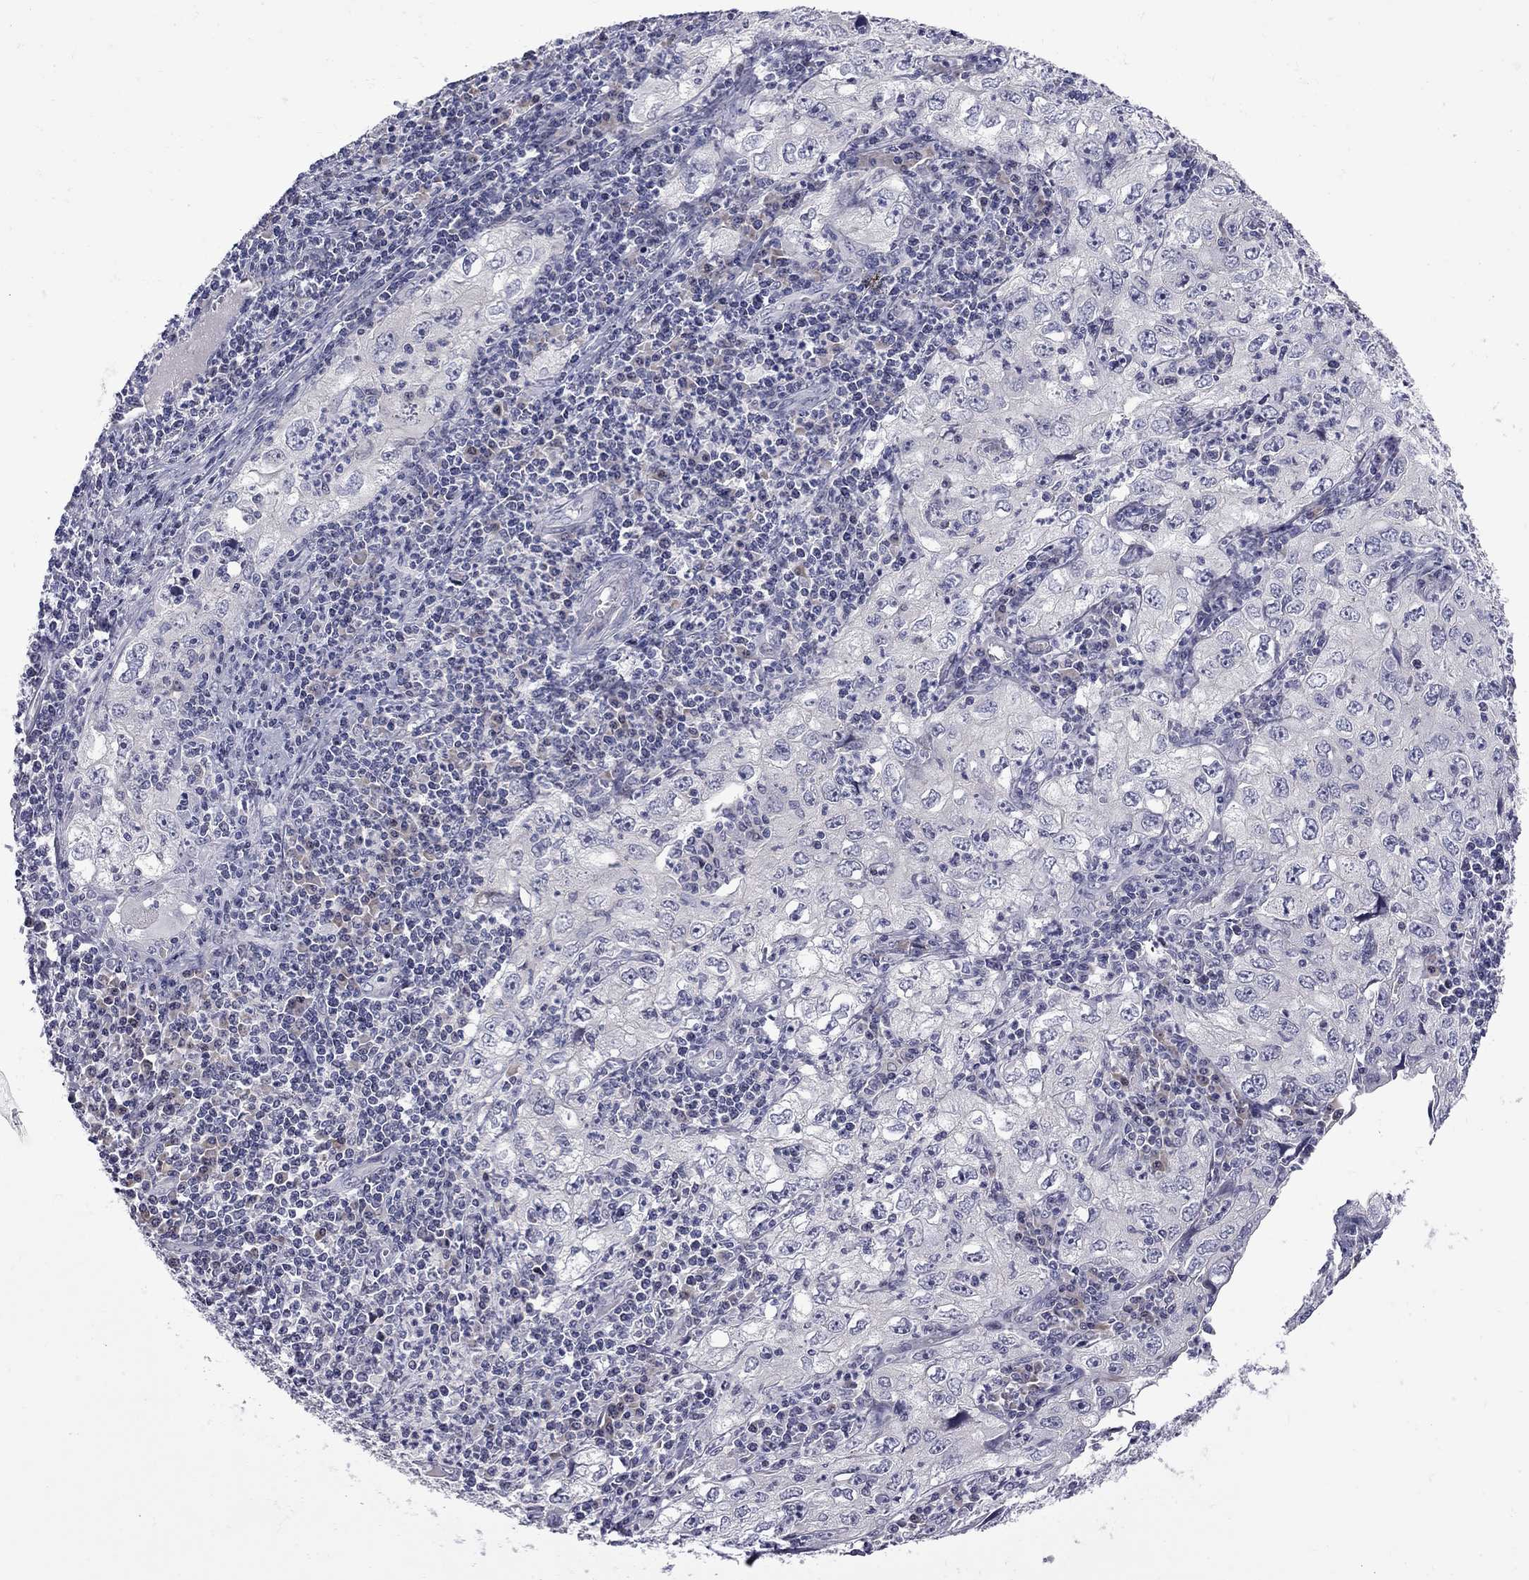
{"staining": {"intensity": "negative", "quantity": "none", "location": "none"}, "tissue": "cervical cancer", "cell_type": "Tumor cells", "image_type": "cancer", "snomed": [{"axis": "morphology", "description": "Squamous cell carcinoma, NOS"}, {"axis": "topography", "description": "Cervix"}], "caption": "There is no significant expression in tumor cells of cervical squamous cell carcinoma. (DAB (3,3'-diaminobenzidine) IHC visualized using brightfield microscopy, high magnification).", "gene": "NRARP", "patient": {"sex": "female", "age": 24}}